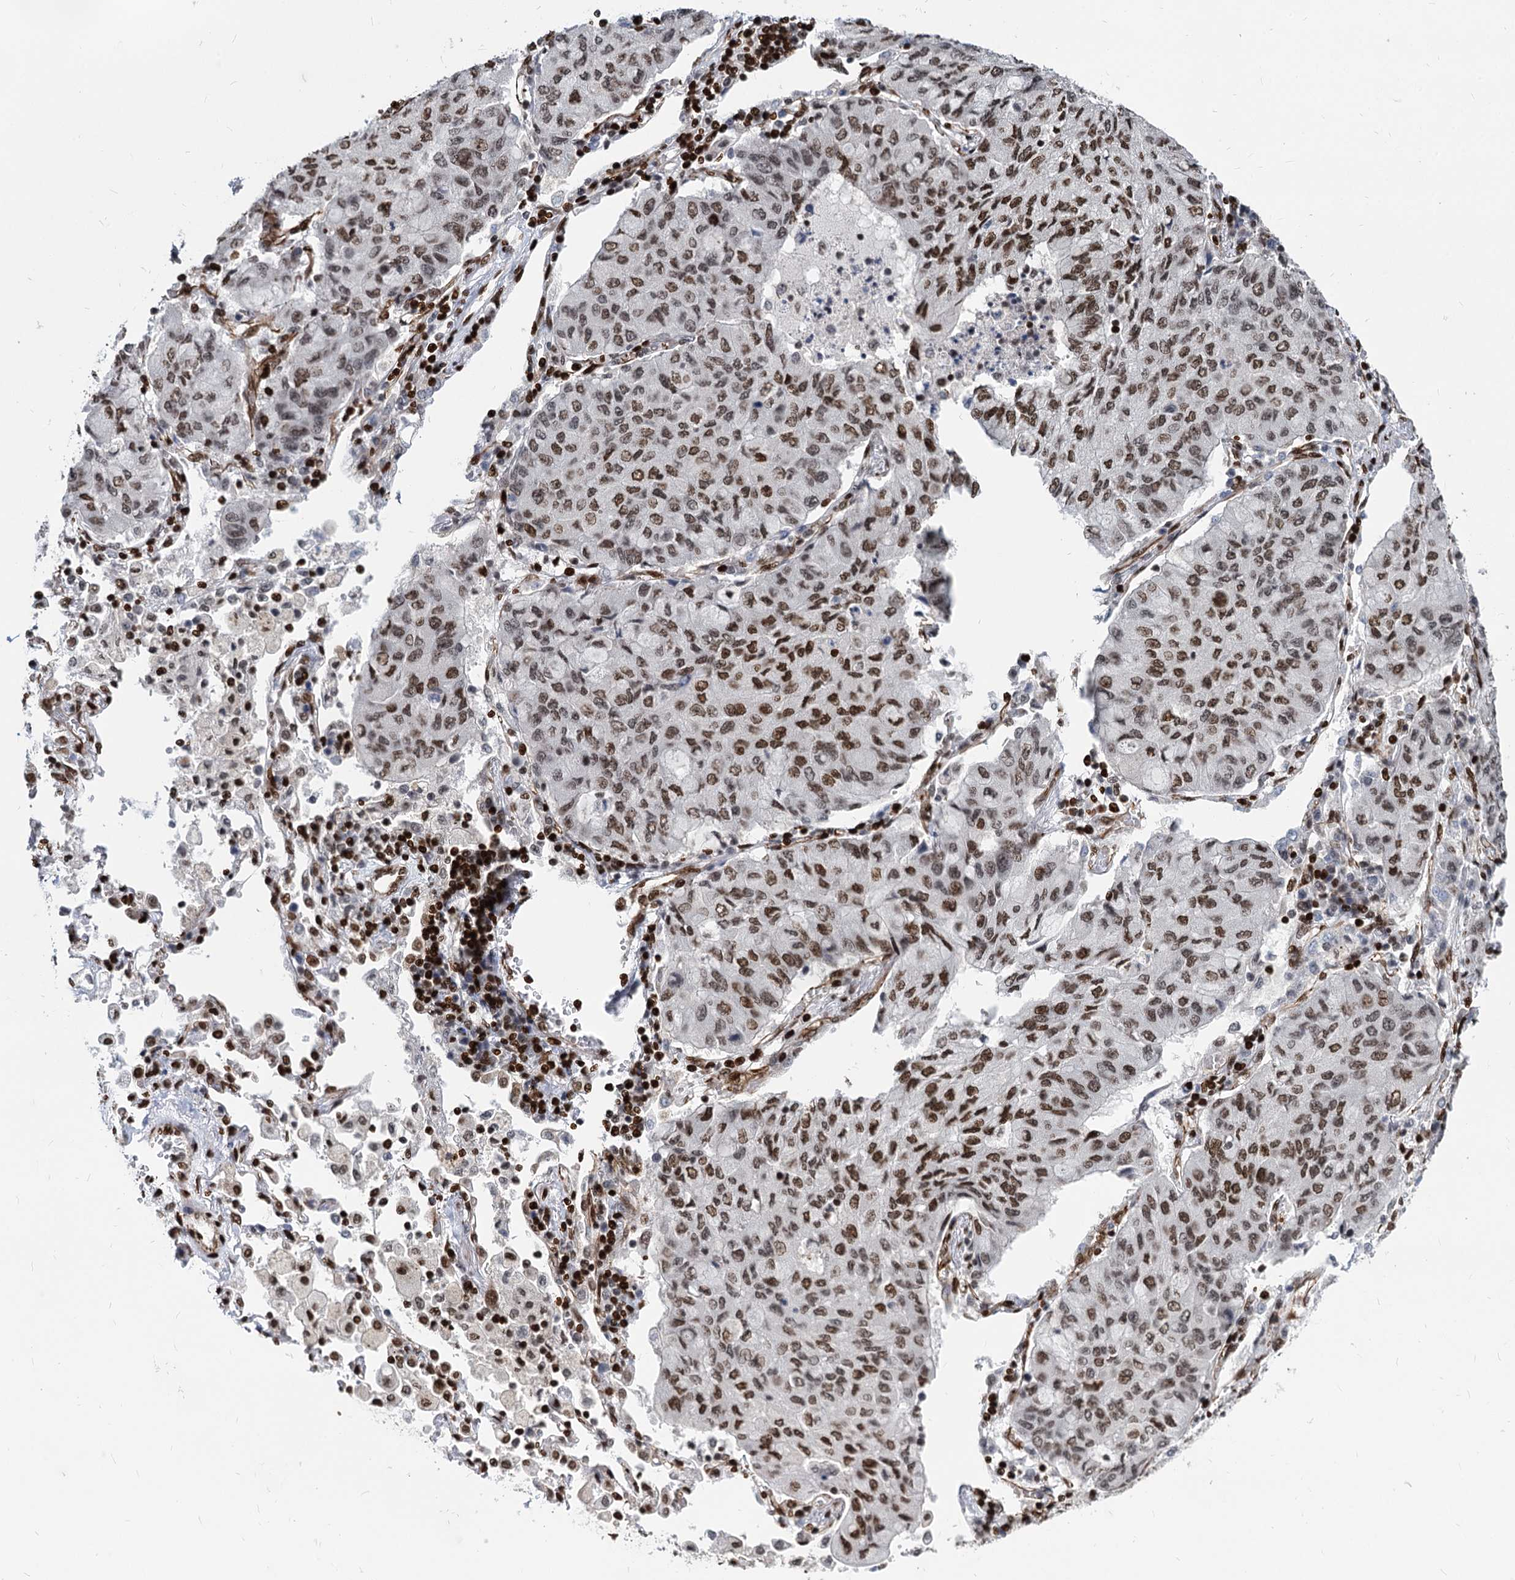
{"staining": {"intensity": "moderate", "quantity": ">75%", "location": "nuclear"}, "tissue": "lung cancer", "cell_type": "Tumor cells", "image_type": "cancer", "snomed": [{"axis": "morphology", "description": "Squamous cell carcinoma, NOS"}, {"axis": "topography", "description": "Lung"}], "caption": "The immunohistochemical stain shows moderate nuclear positivity in tumor cells of lung cancer (squamous cell carcinoma) tissue. (Brightfield microscopy of DAB IHC at high magnification).", "gene": "MECP2", "patient": {"sex": "male", "age": 74}}